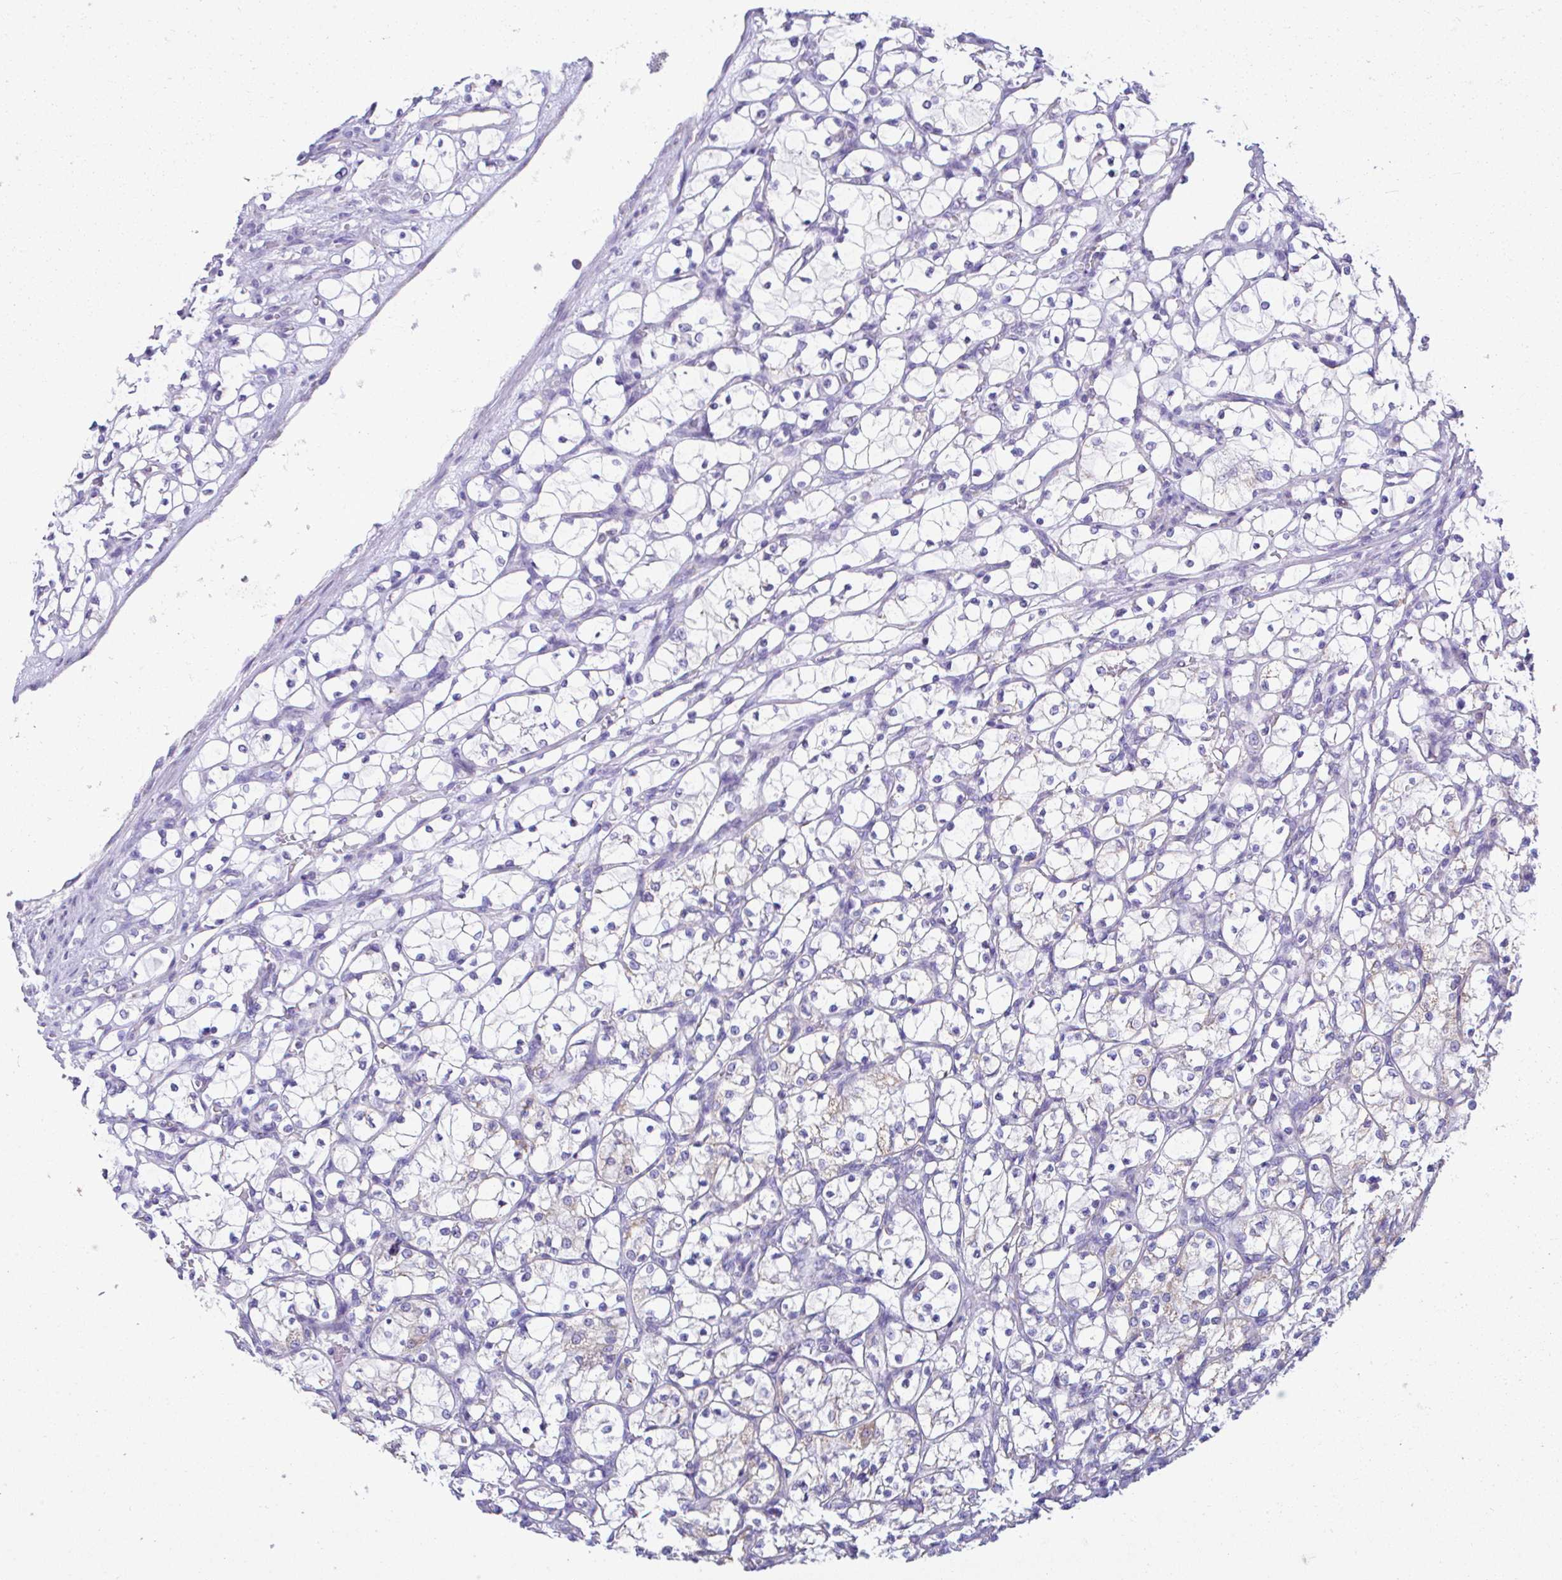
{"staining": {"intensity": "negative", "quantity": "none", "location": "none"}, "tissue": "renal cancer", "cell_type": "Tumor cells", "image_type": "cancer", "snomed": [{"axis": "morphology", "description": "Adenocarcinoma, NOS"}, {"axis": "topography", "description": "Kidney"}], "caption": "Immunohistochemical staining of human renal cancer reveals no significant positivity in tumor cells.", "gene": "NLRP8", "patient": {"sex": "female", "age": 69}}